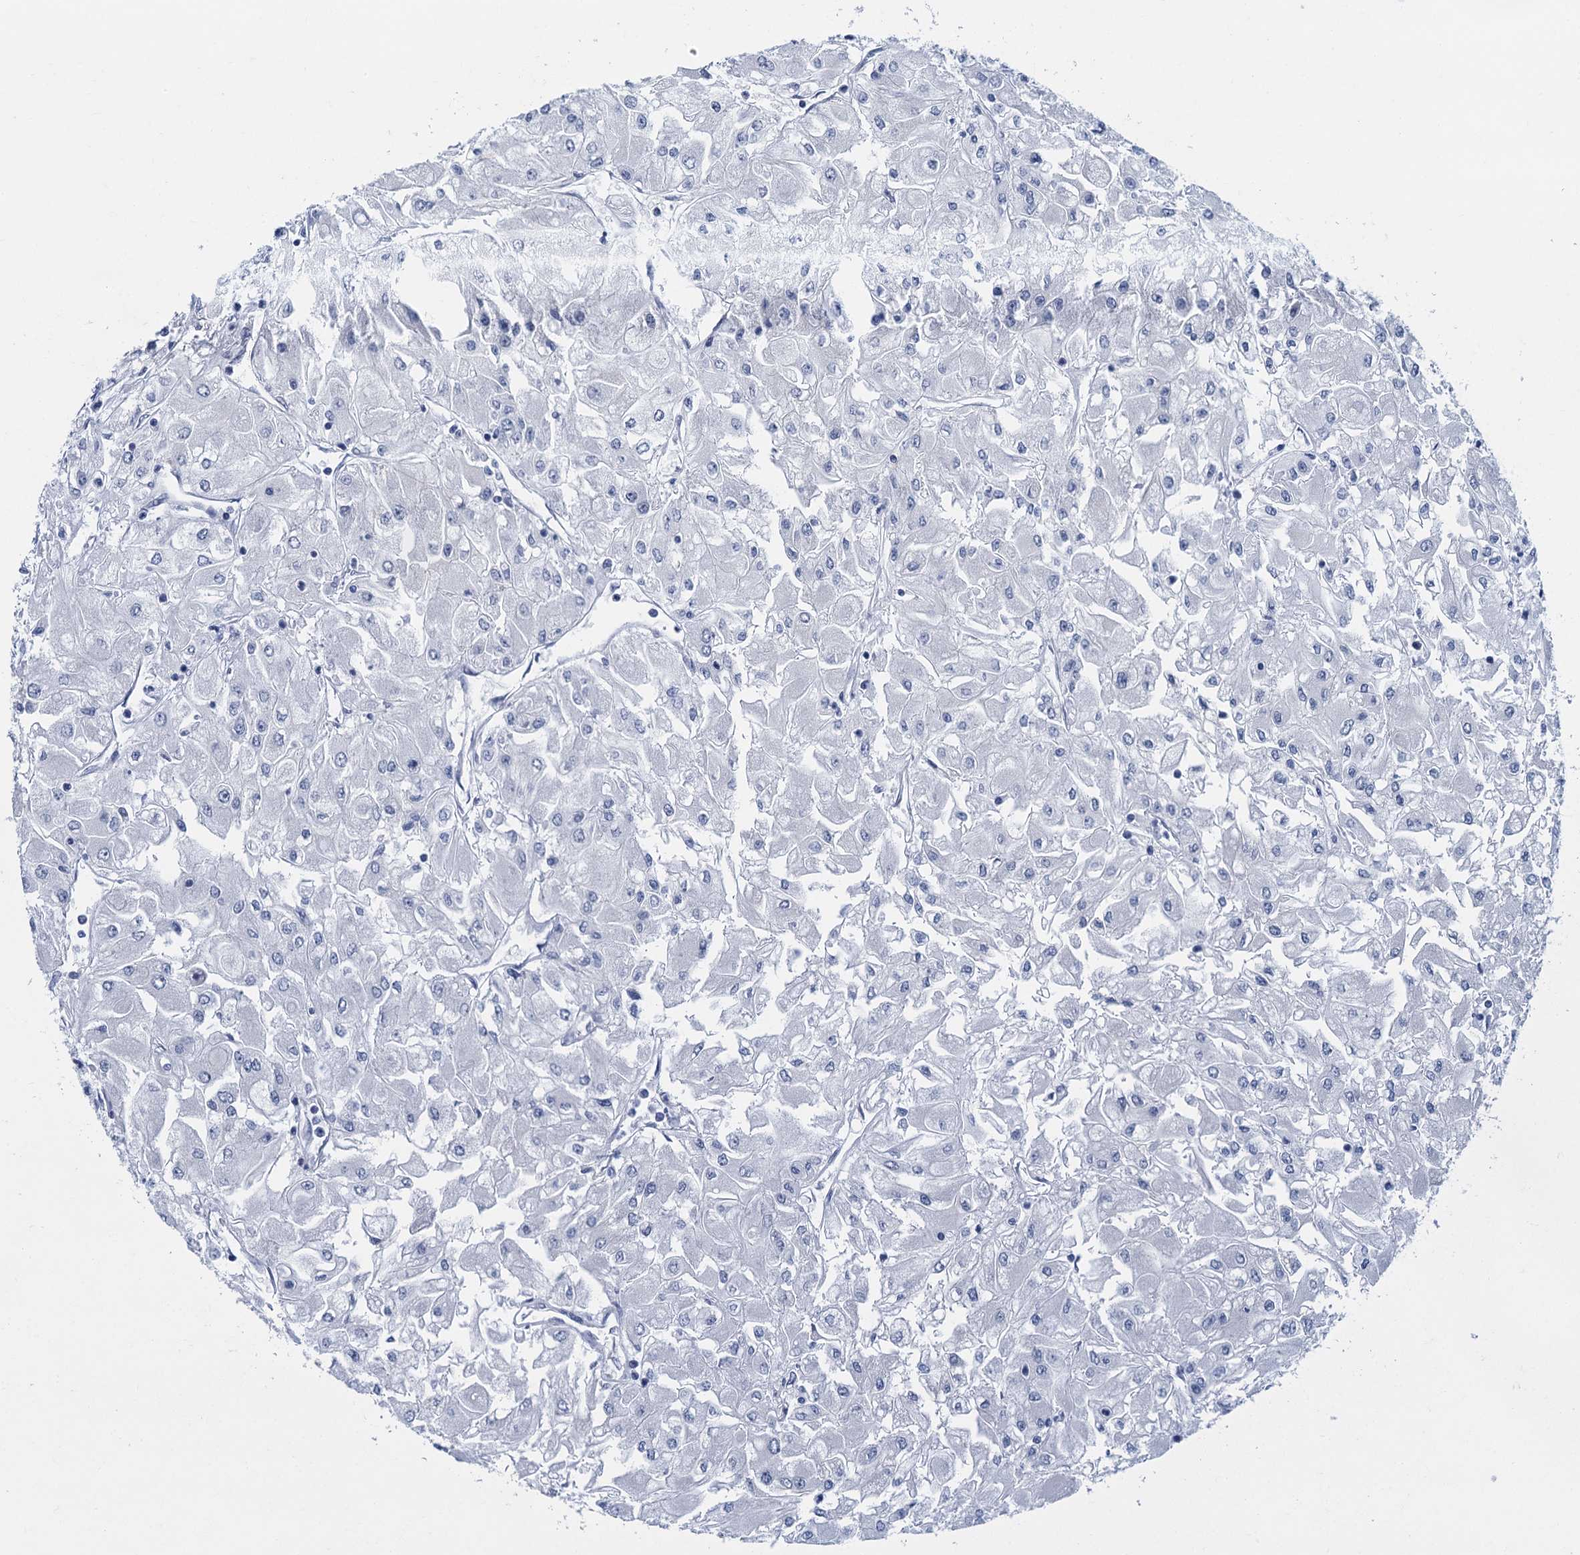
{"staining": {"intensity": "negative", "quantity": "none", "location": "none"}, "tissue": "renal cancer", "cell_type": "Tumor cells", "image_type": "cancer", "snomed": [{"axis": "morphology", "description": "Adenocarcinoma, NOS"}, {"axis": "topography", "description": "Kidney"}], "caption": "Protein analysis of renal cancer (adenocarcinoma) reveals no significant expression in tumor cells. Nuclei are stained in blue.", "gene": "ENSG00000131152", "patient": {"sex": "male", "age": 80}}